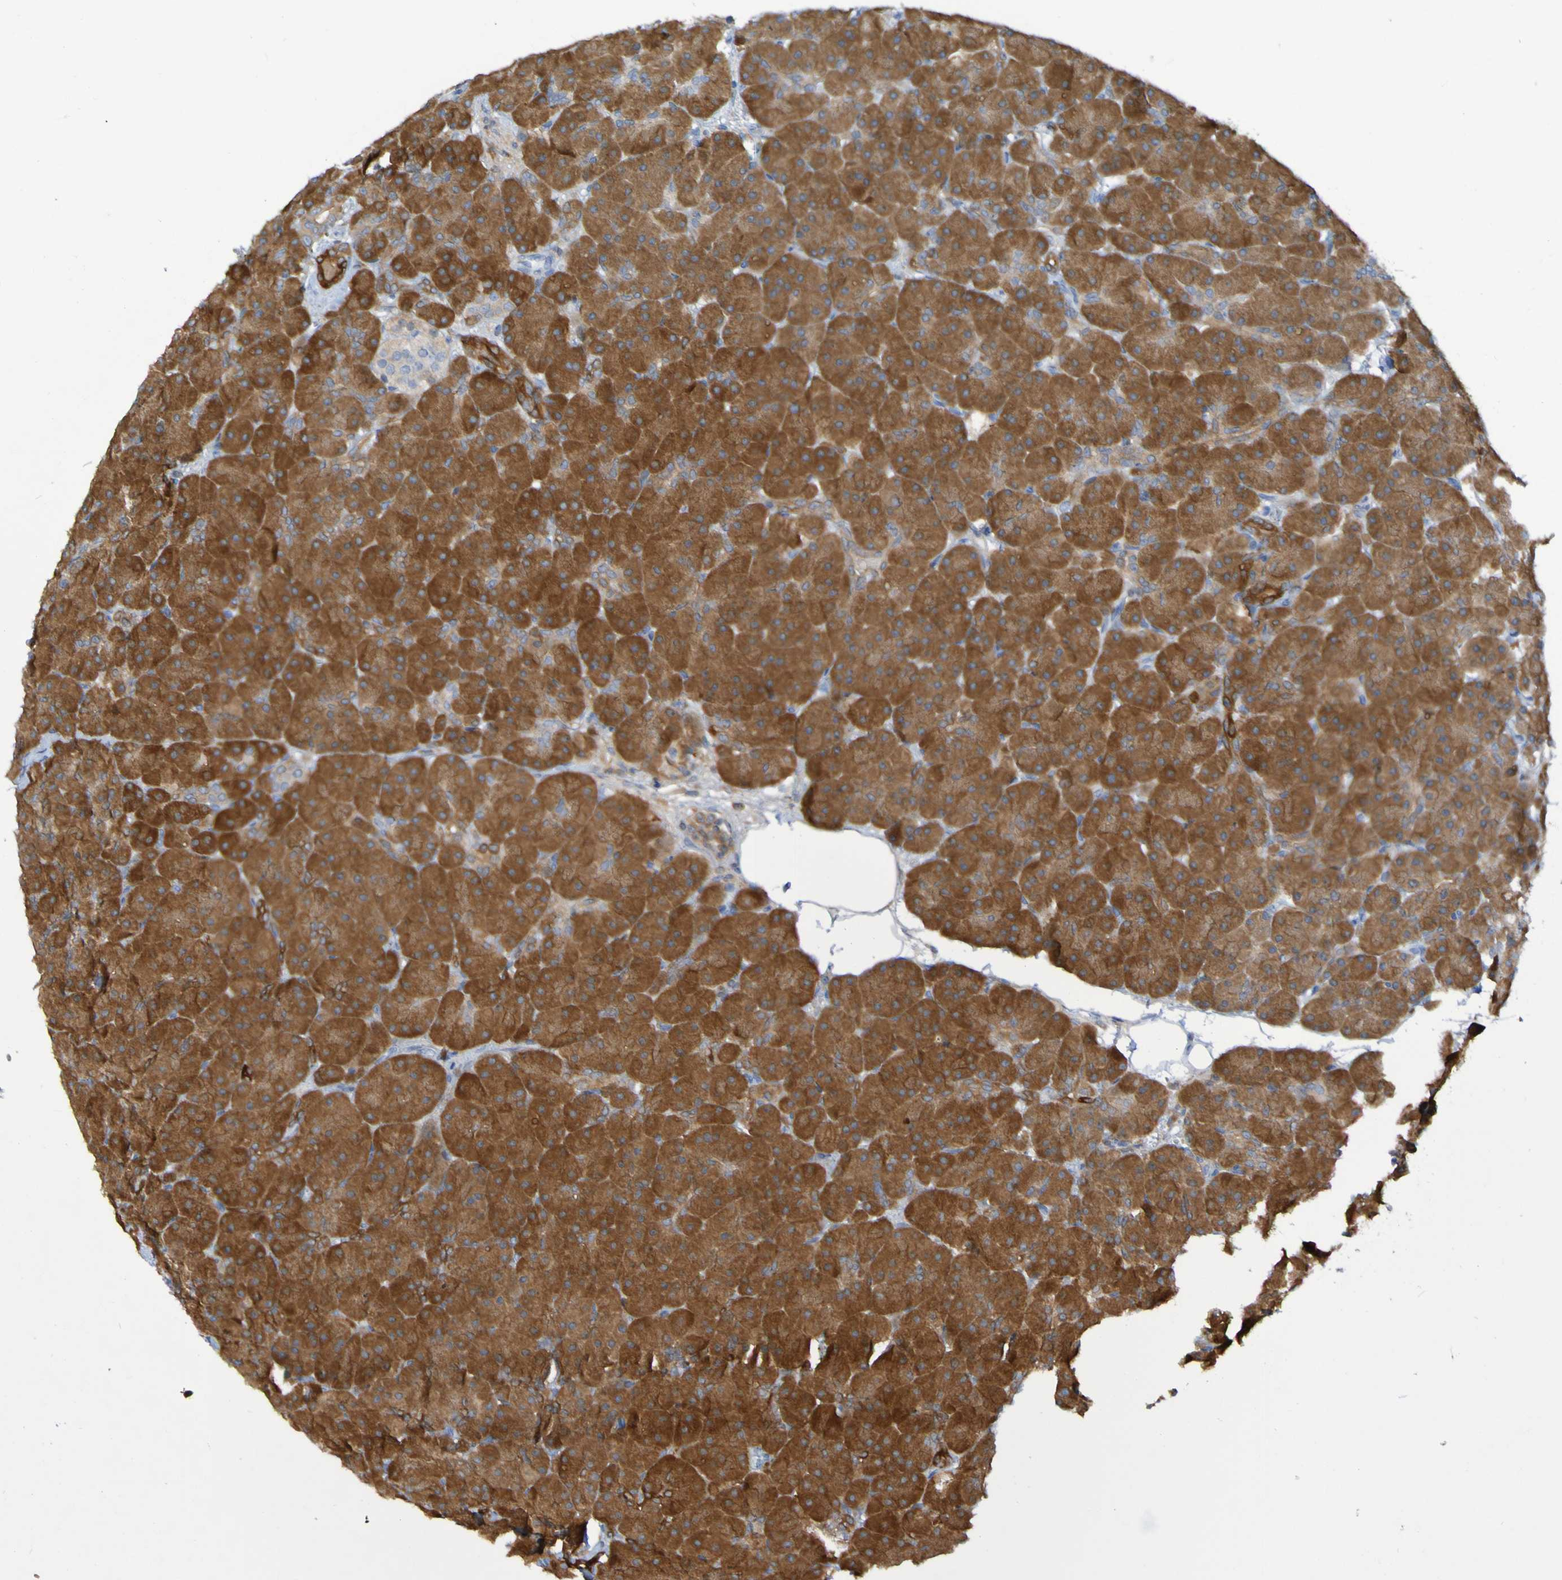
{"staining": {"intensity": "strong", "quantity": ">75%", "location": "cytoplasmic/membranous"}, "tissue": "pancreas", "cell_type": "Exocrine glandular cells", "image_type": "normal", "snomed": [{"axis": "morphology", "description": "Normal tissue, NOS"}, {"axis": "topography", "description": "Pancreas"}], "caption": "Protein staining by IHC shows strong cytoplasmic/membranous staining in approximately >75% of exocrine glandular cells in benign pancreas. Nuclei are stained in blue.", "gene": "MPPE1", "patient": {"sex": "male", "age": 66}}